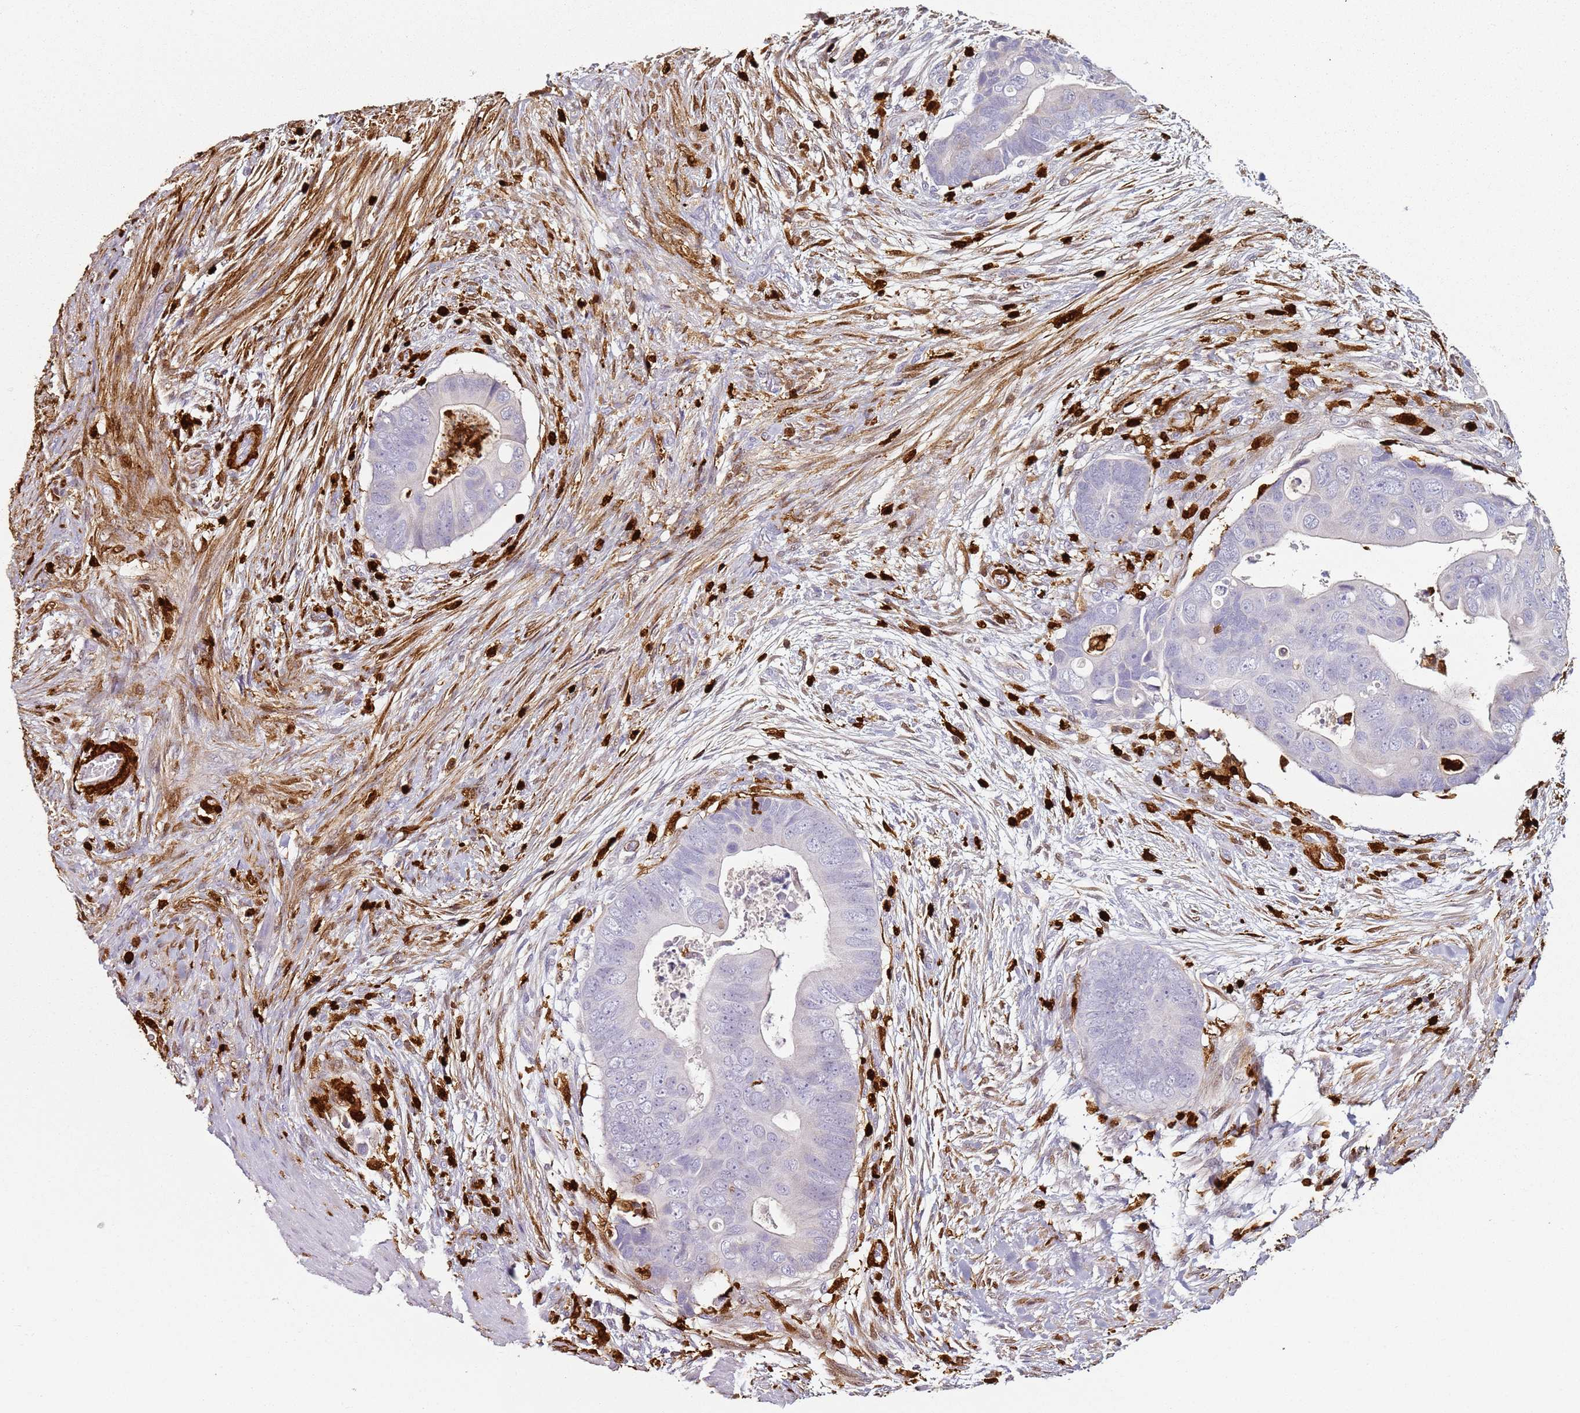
{"staining": {"intensity": "negative", "quantity": "none", "location": "none"}, "tissue": "colorectal cancer", "cell_type": "Tumor cells", "image_type": "cancer", "snomed": [{"axis": "morphology", "description": "Adenocarcinoma, NOS"}, {"axis": "topography", "description": "Rectum"}], "caption": "The micrograph shows no staining of tumor cells in colorectal cancer.", "gene": "S100A4", "patient": {"sex": "female", "age": 78}}